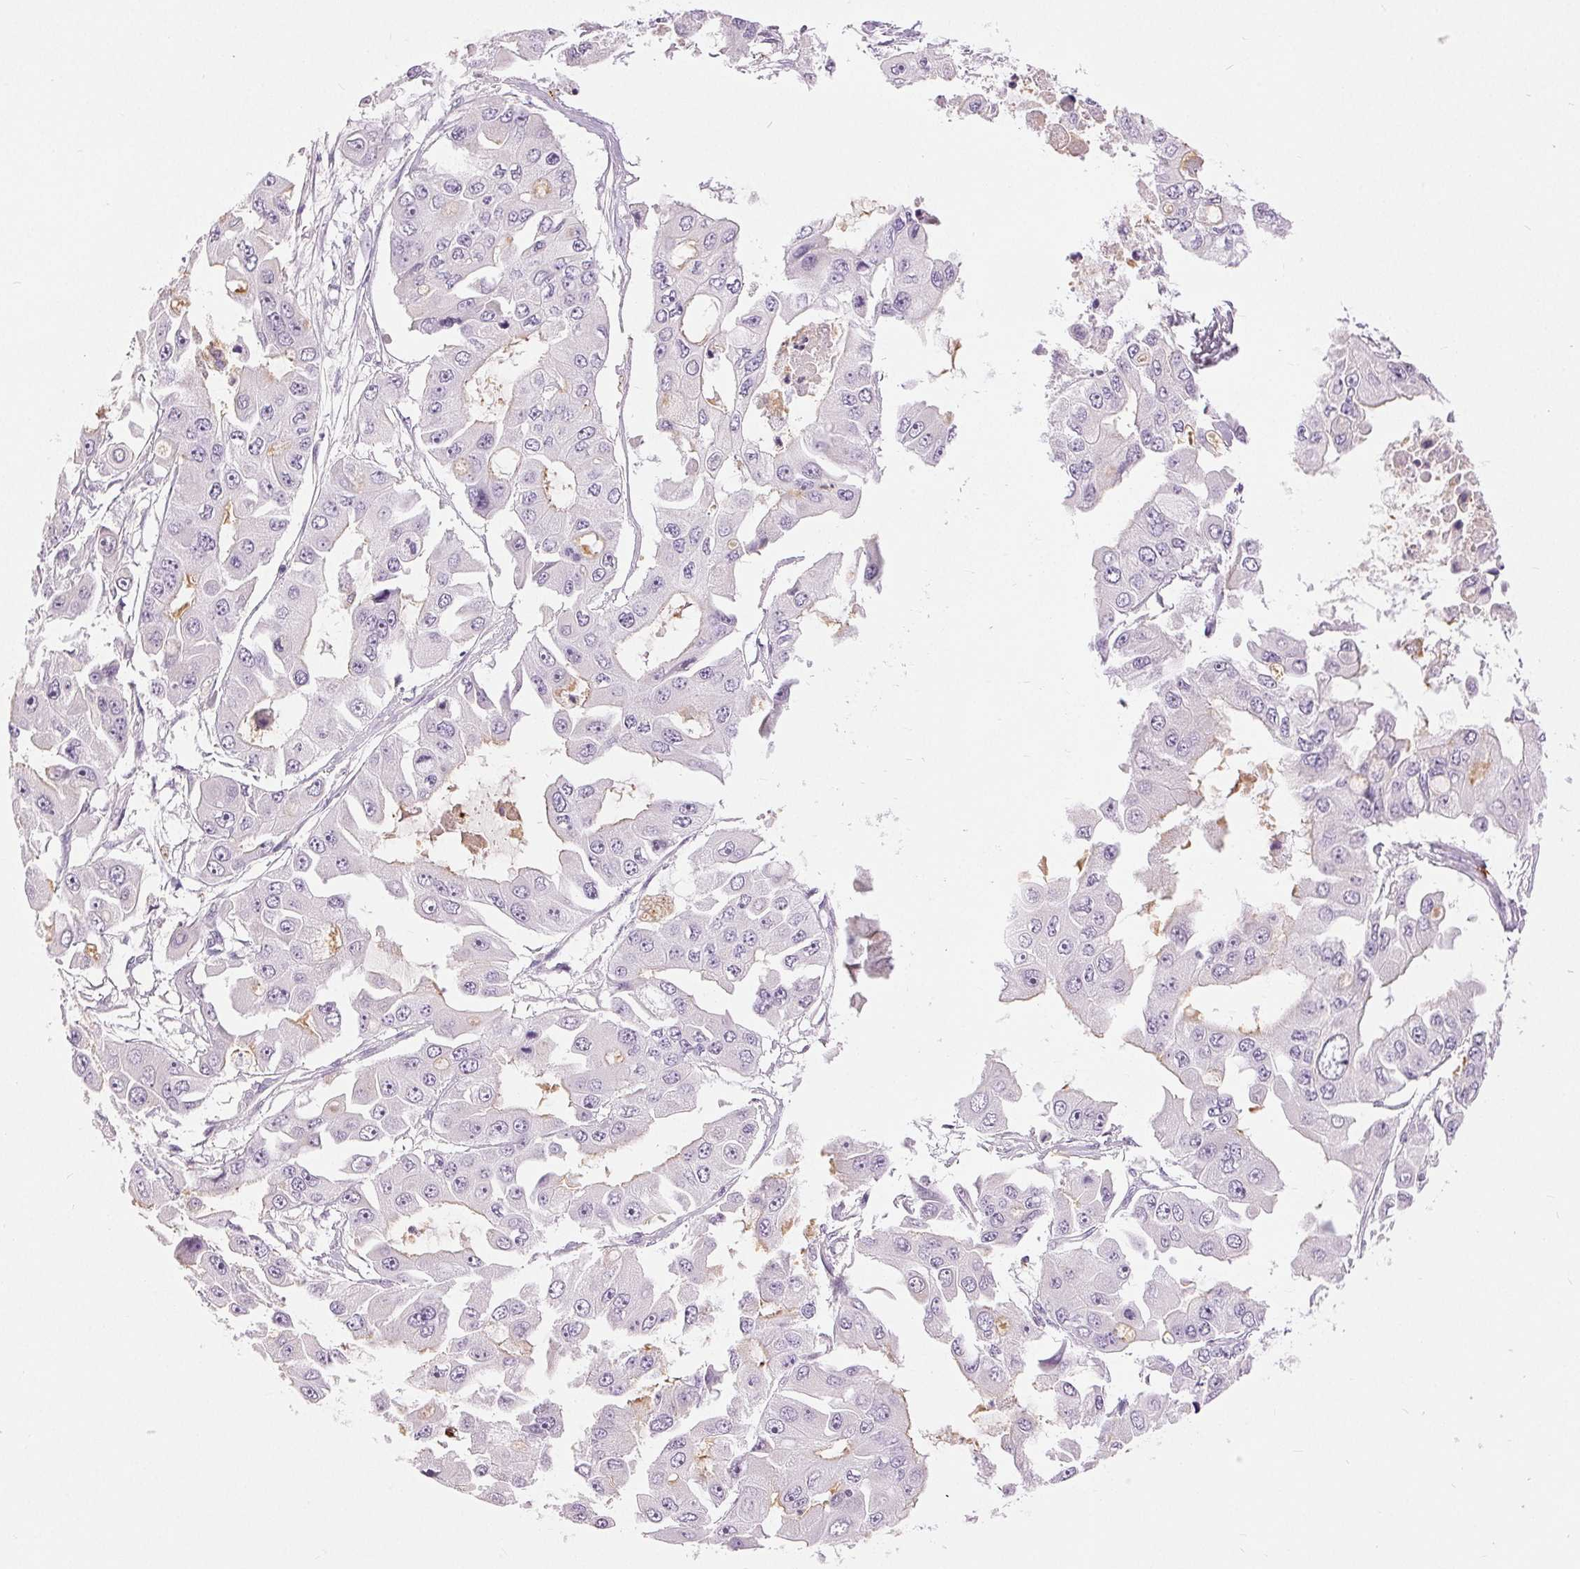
{"staining": {"intensity": "negative", "quantity": "none", "location": "none"}, "tissue": "ovarian cancer", "cell_type": "Tumor cells", "image_type": "cancer", "snomed": [{"axis": "morphology", "description": "Cystadenocarcinoma, serous, NOS"}, {"axis": "topography", "description": "Ovary"}], "caption": "Photomicrograph shows no protein positivity in tumor cells of serous cystadenocarcinoma (ovarian) tissue.", "gene": "DSG3", "patient": {"sex": "female", "age": 56}}